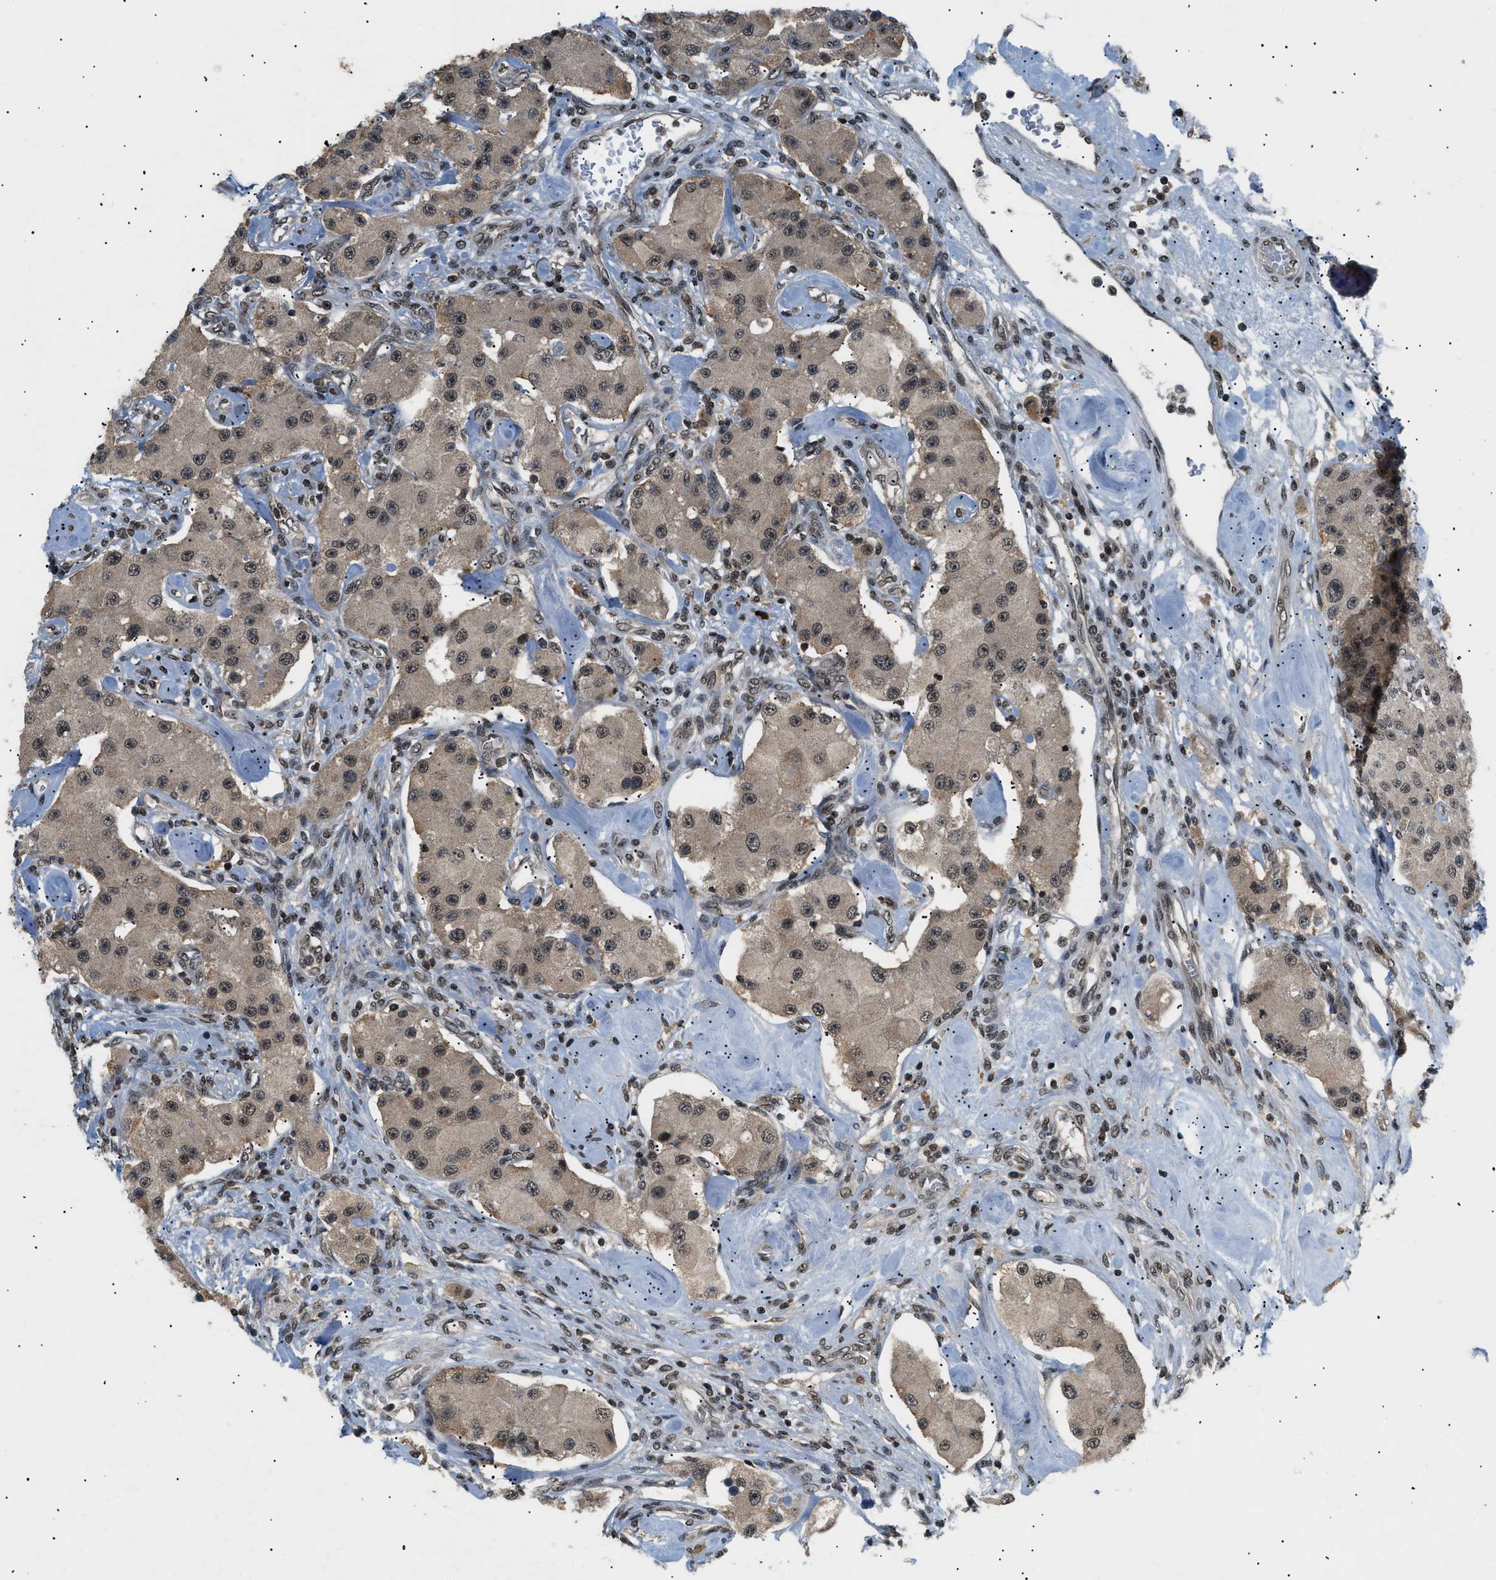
{"staining": {"intensity": "moderate", "quantity": ">75%", "location": "cytoplasmic/membranous,nuclear"}, "tissue": "carcinoid", "cell_type": "Tumor cells", "image_type": "cancer", "snomed": [{"axis": "morphology", "description": "Carcinoid, malignant, NOS"}, {"axis": "topography", "description": "Pancreas"}], "caption": "High-magnification brightfield microscopy of carcinoid (malignant) stained with DAB (brown) and counterstained with hematoxylin (blue). tumor cells exhibit moderate cytoplasmic/membranous and nuclear expression is appreciated in approximately>75% of cells.", "gene": "RBM5", "patient": {"sex": "male", "age": 41}}